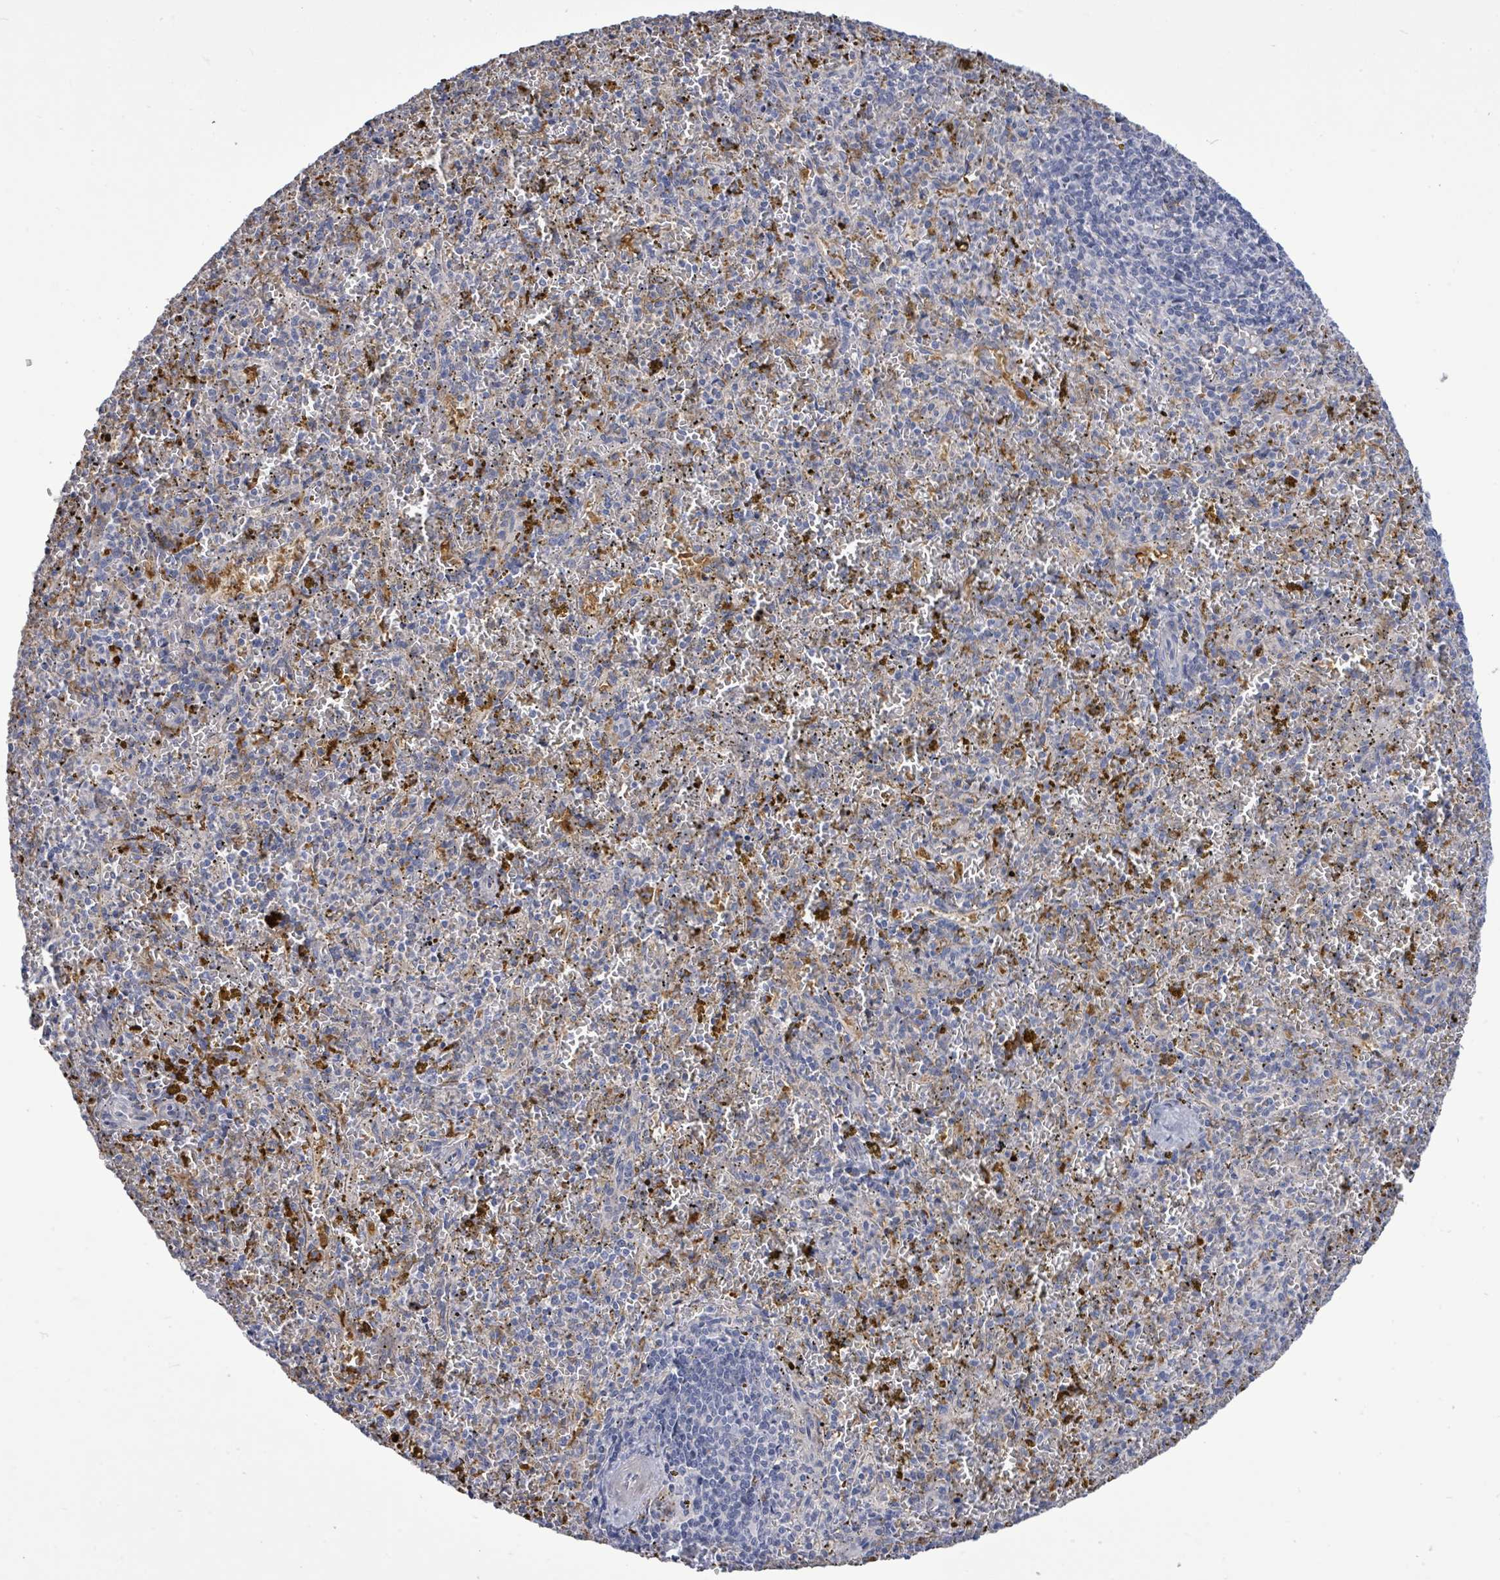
{"staining": {"intensity": "negative", "quantity": "none", "location": "none"}, "tissue": "spleen", "cell_type": "Cells in red pulp", "image_type": "normal", "snomed": [{"axis": "morphology", "description": "Normal tissue, NOS"}, {"axis": "topography", "description": "Spleen"}], "caption": "Spleen stained for a protein using immunohistochemistry shows no expression cells in red pulp.", "gene": "CT45A10", "patient": {"sex": "male", "age": 57}}